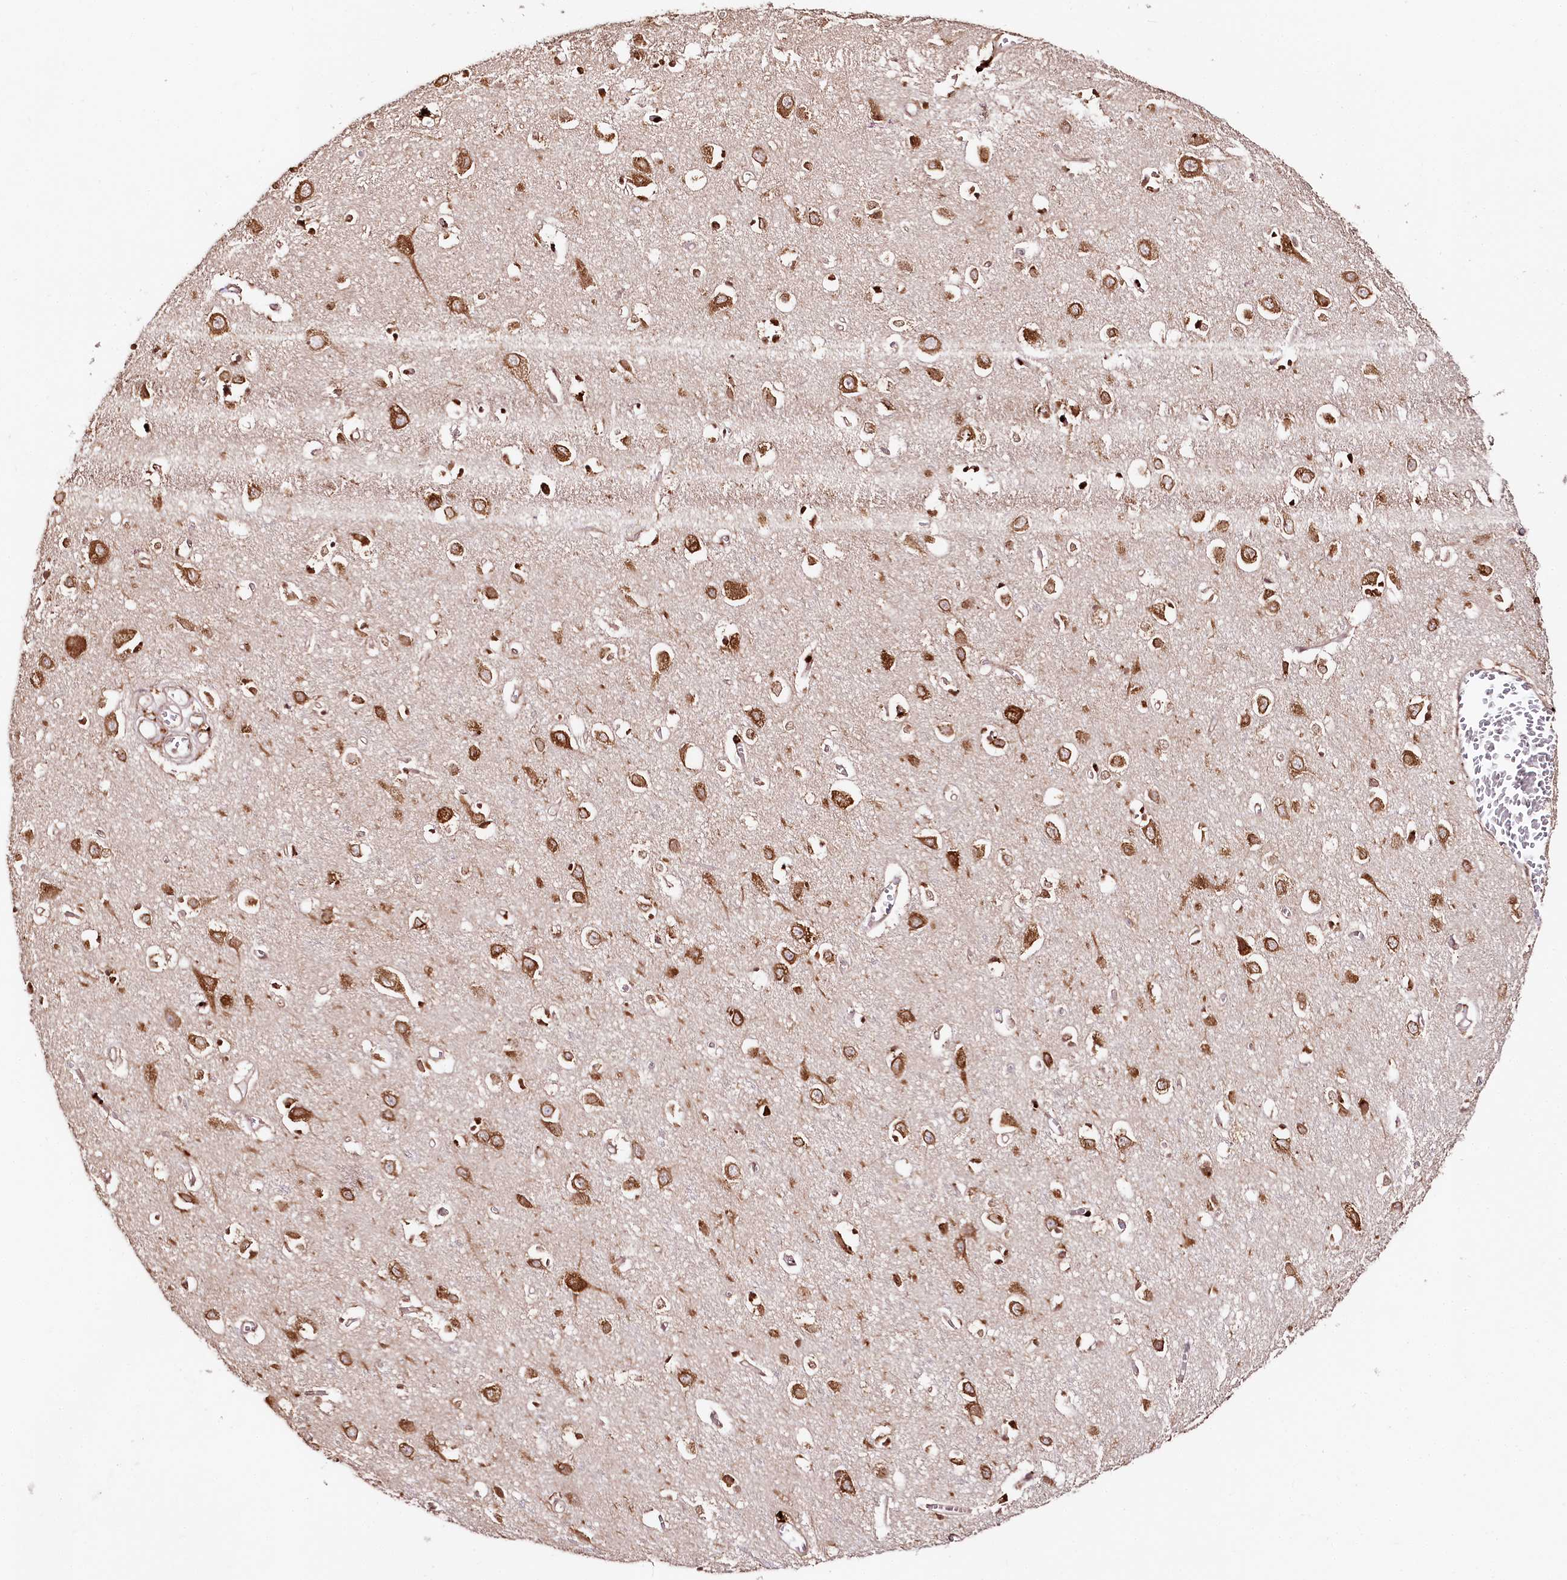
{"staining": {"intensity": "weak", "quantity": "25%-75%", "location": "cytoplasmic/membranous,nuclear"}, "tissue": "cerebral cortex", "cell_type": "Endothelial cells", "image_type": "normal", "snomed": [{"axis": "morphology", "description": "Normal tissue, NOS"}, {"axis": "topography", "description": "Cerebral cortex"}], "caption": "Immunohistochemistry photomicrograph of normal cerebral cortex: cerebral cortex stained using IHC shows low levels of weak protein expression localized specifically in the cytoplasmic/membranous,nuclear of endothelial cells, appearing as a cytoplasmic/membranous,nuclear brown color.", "gene": "CNPY2", "patient": {"sex": "female", "age": 64}}